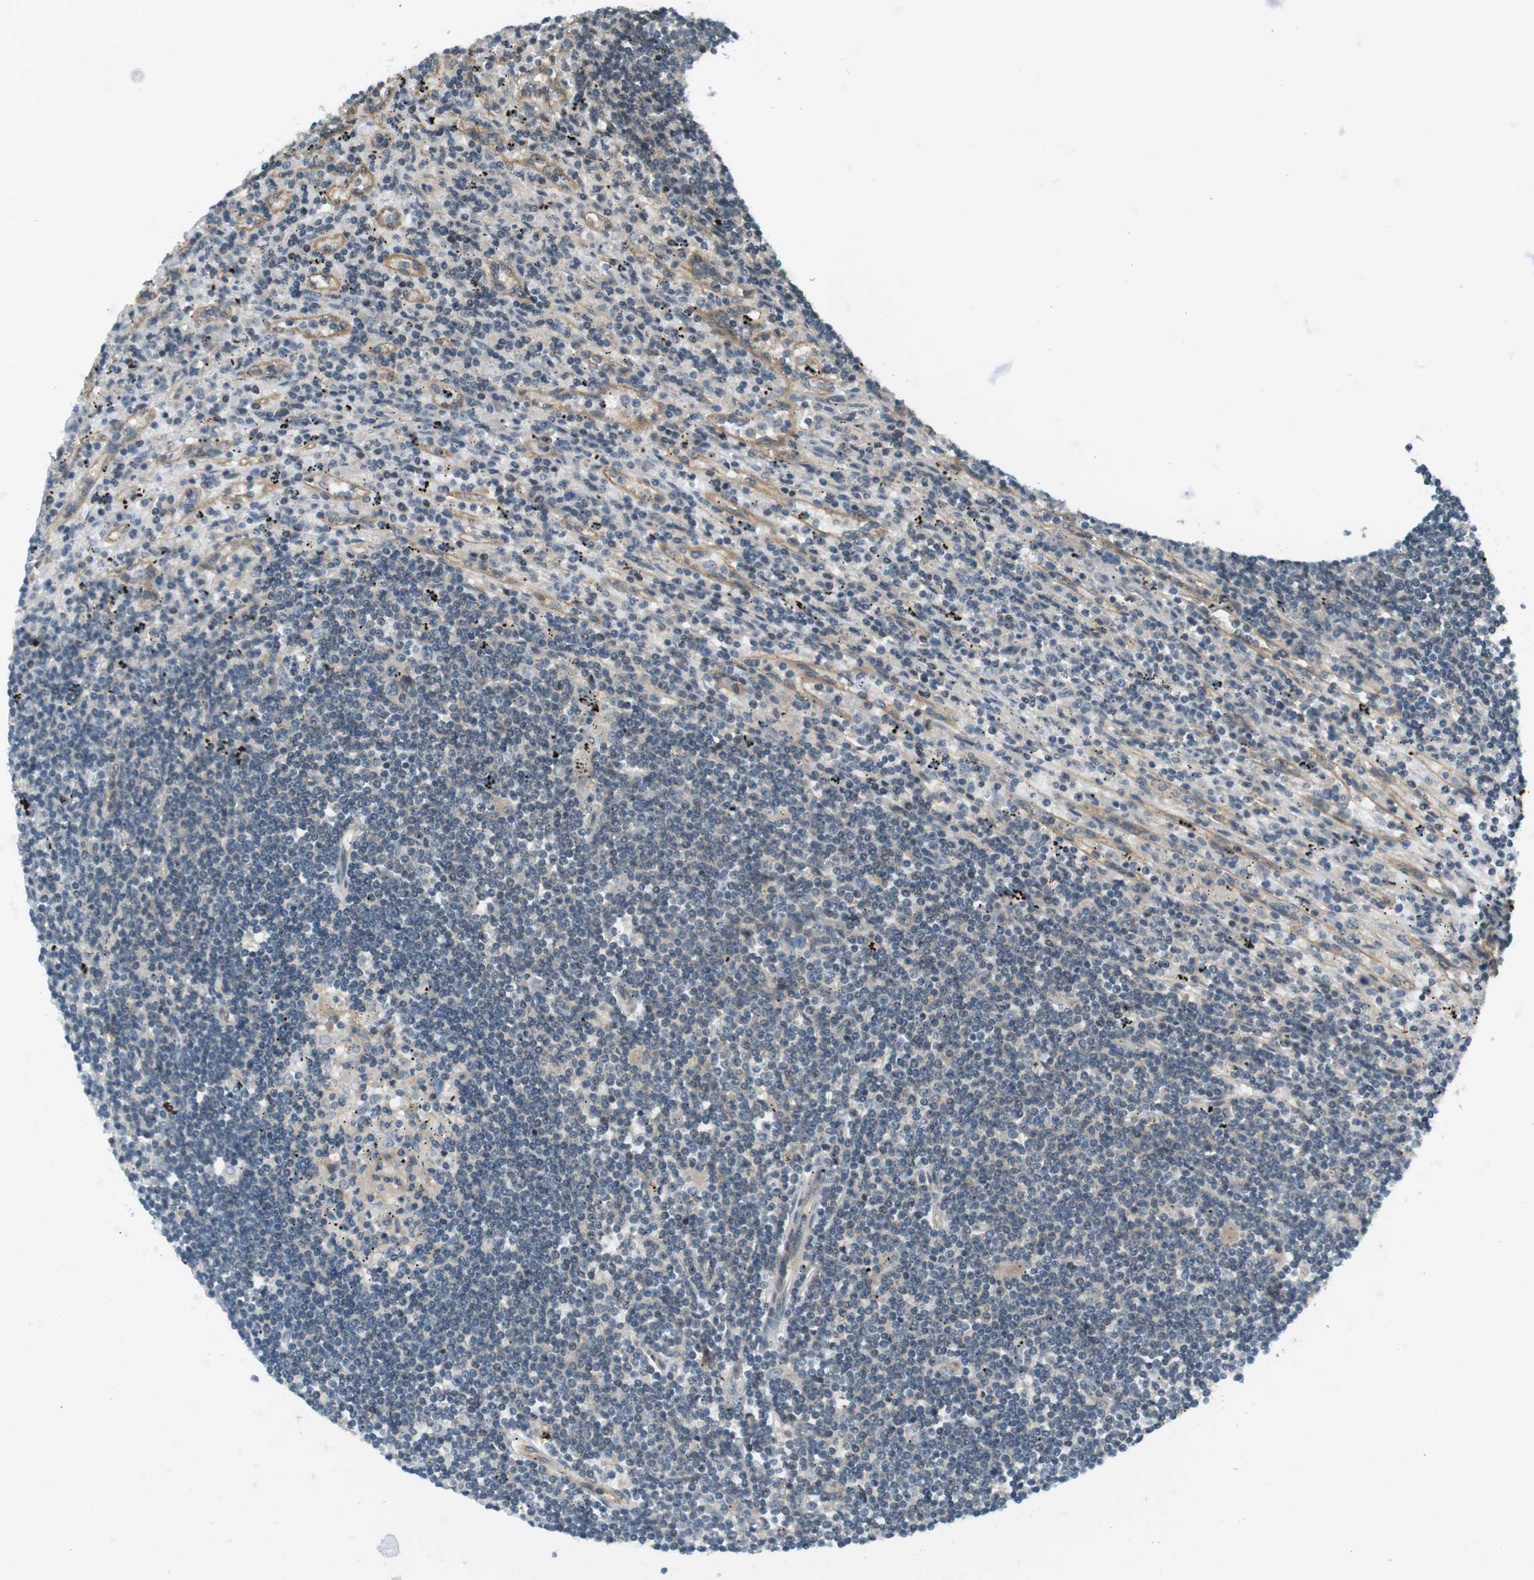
{"staining": {"intensity": "negative", "quantity": "none", "location": "none"}, "tissue": "lymphoma", "cell_type": "Tumor cells", "image_type": "cancer", "snomed": [{"axis": "morphology", "description": "Malignant lymphoma, non-Hodgkin's type, Low grade"}, {"axis": "topography", "description": "Spleen"}], "caption": "Tumor cells are negative for protein expression in human lymphoma. (Stains: DAB IHC with hematoxylin counter stain, Microscopy: brightfield microscopy at high magnification).", "gene": "TIAM2", "patient": {"sex": "male", "age": 76}}